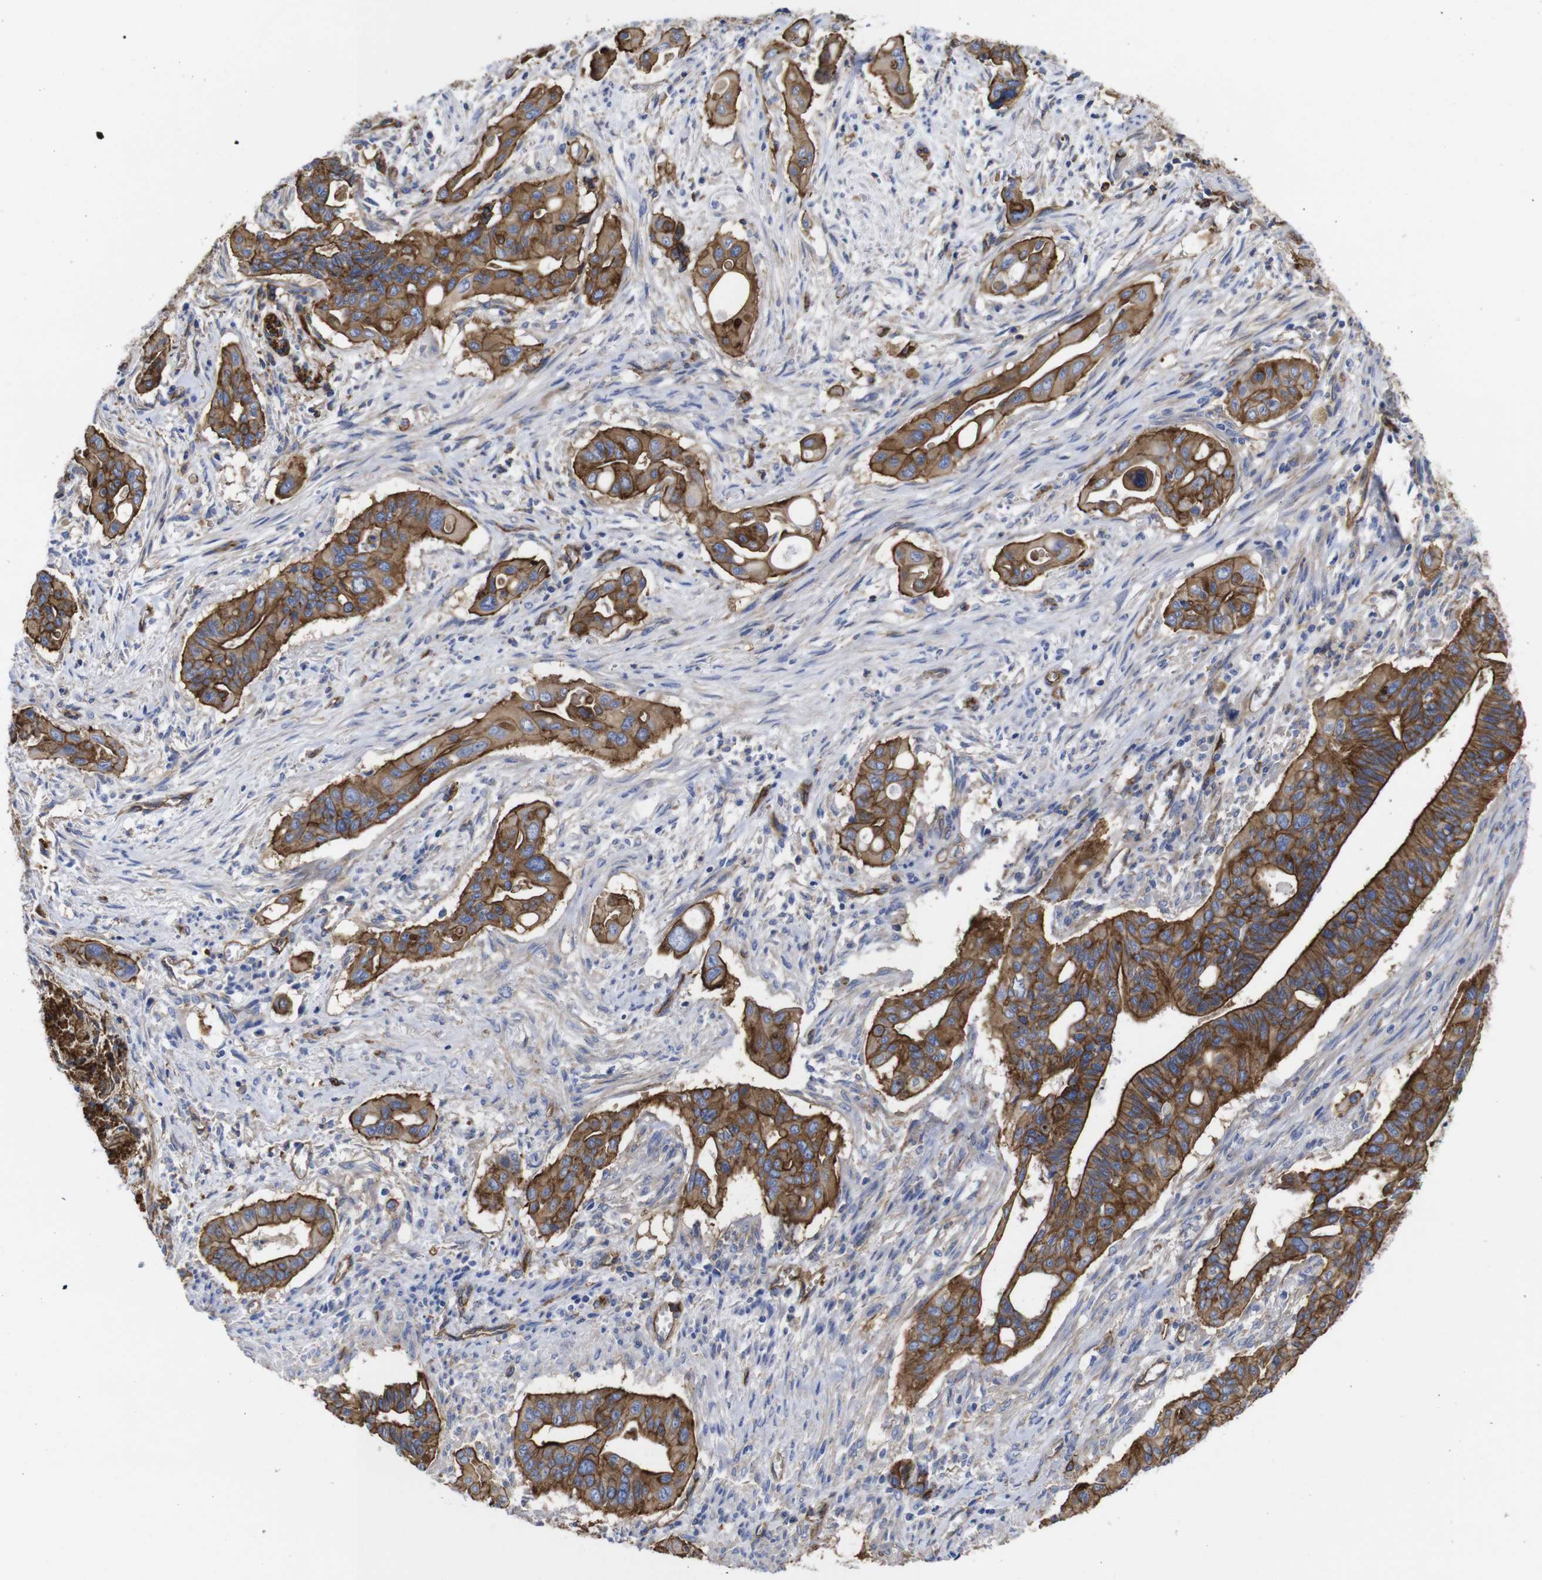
{"staining": {"intensity": "strong", "quantity": ">75%", "location": "cytoplasmic/membranous"}, "tissue": "pancreatic cancer", "cell_type": "Tumor cells", "image_type": "cancer", "snomed": [{"axis": "morphology", "description": "Adenocarcinoma, NOS"}, {"axis": "topography", "description": "Pancreas"}], "caption": "Immunohistochemistry photomicrograph of neoplastic tissue: pancreatic cancer stained using IHC demonstrates high levels of strong protein expression localized specifically in the cytoplasmic/membranous of tumor cells, appearing as a cytoplasmic/membranous brown color.", "gene": "SPTBN1", "patient": {"sex": "male", "age": 77}}